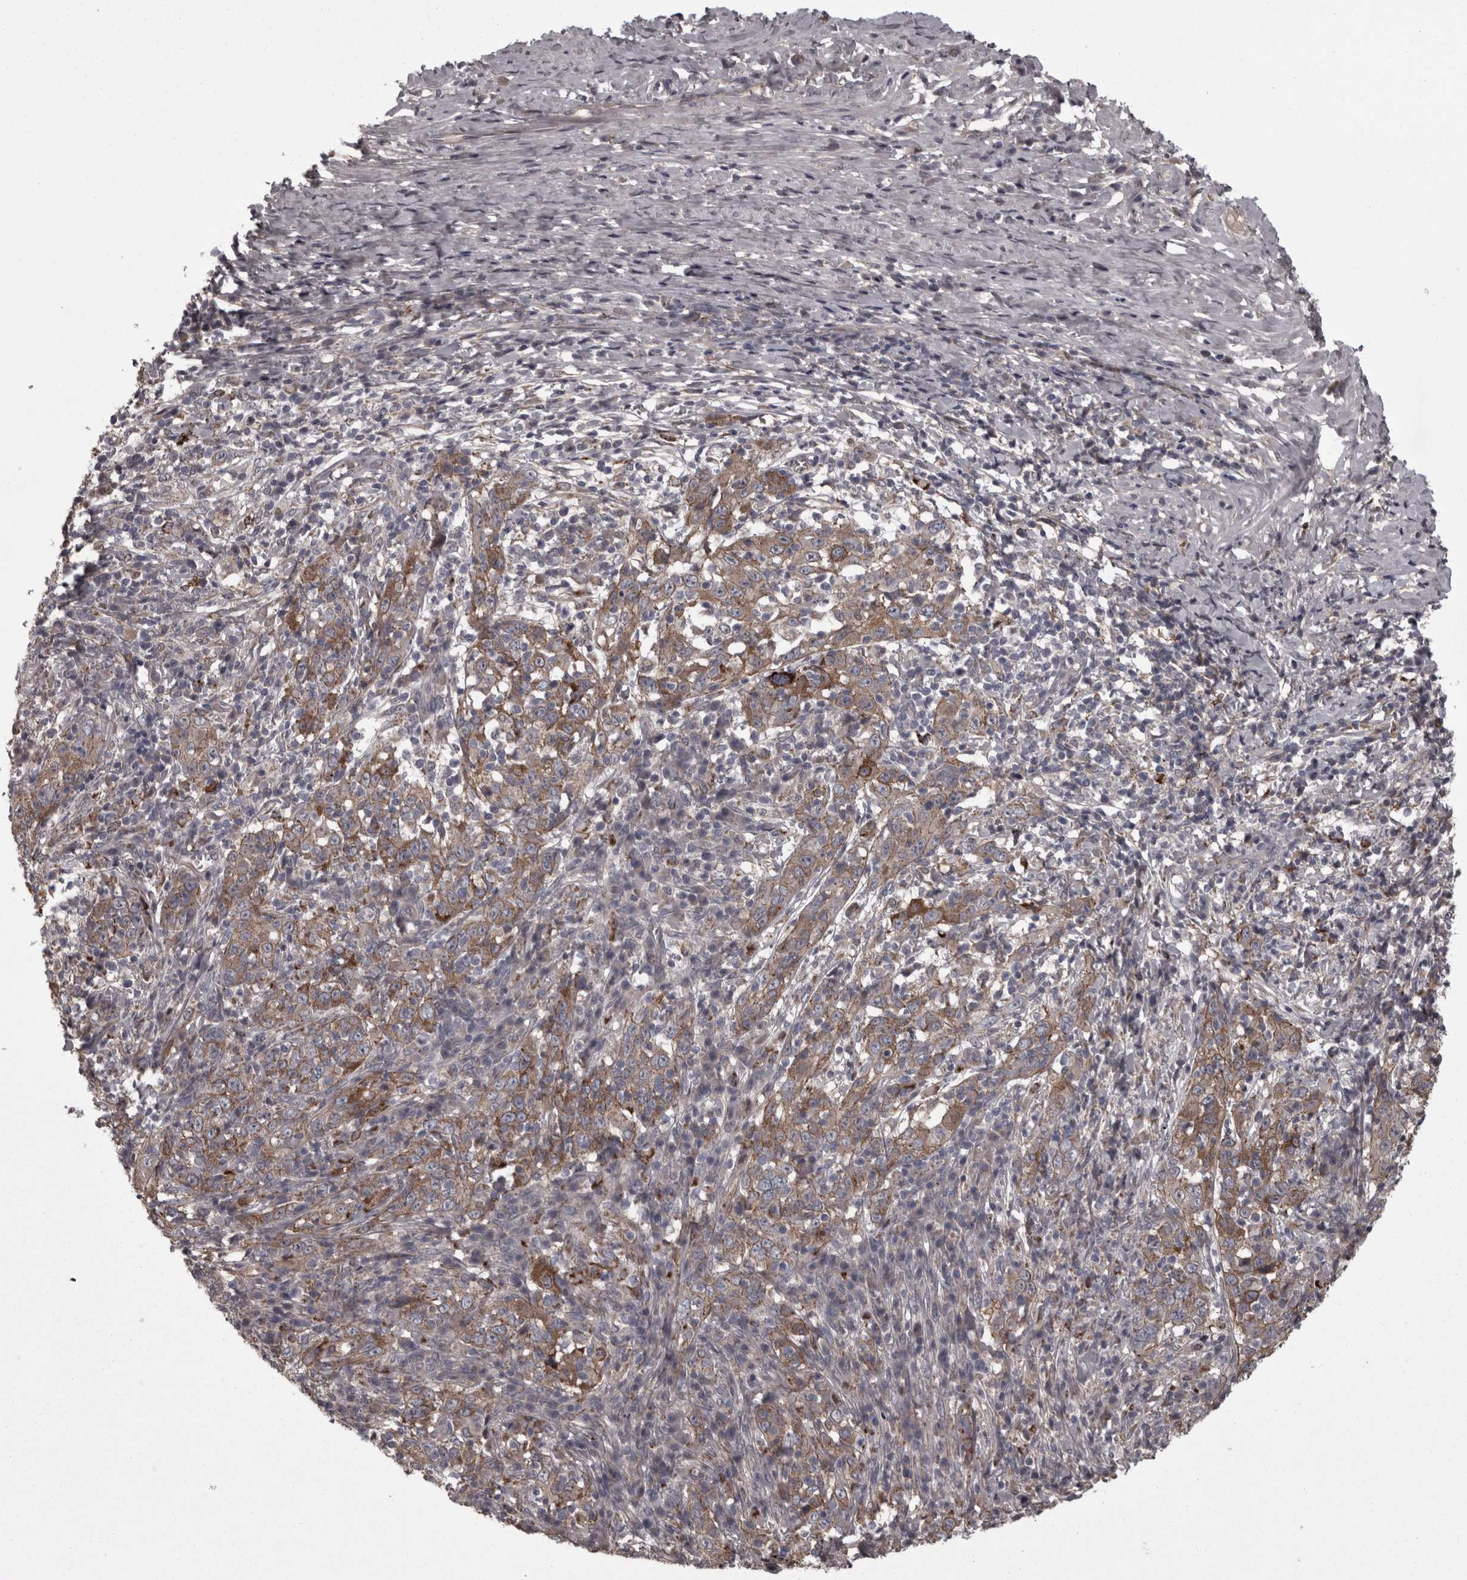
{"staining": {"intensity": "moderate", "quantity": ">75%", "location": "cytoplasmic/membranous"}, "tissue": "cervical cancer", "cell_type": "Tumor cells", "image_type": "cancer", "snomed": [{"axis": "morphology", "description": "Squamous cell carcinoma, NOS"}, {"axis": "topography", "description": "Cervix"}], "caption": "Brown immunohistochemical staining in cervical cancer (squamous cell carcinoma) displays moderate cytoplasmic/membranous expression in about >75% of tumor cells. (Stains: DAB in brown, nuclei in blue, Microscopy: brightfield microscopy at high magnification).", "gene": "PCDH17", "patient": {"sex": "female", "age": 46}}